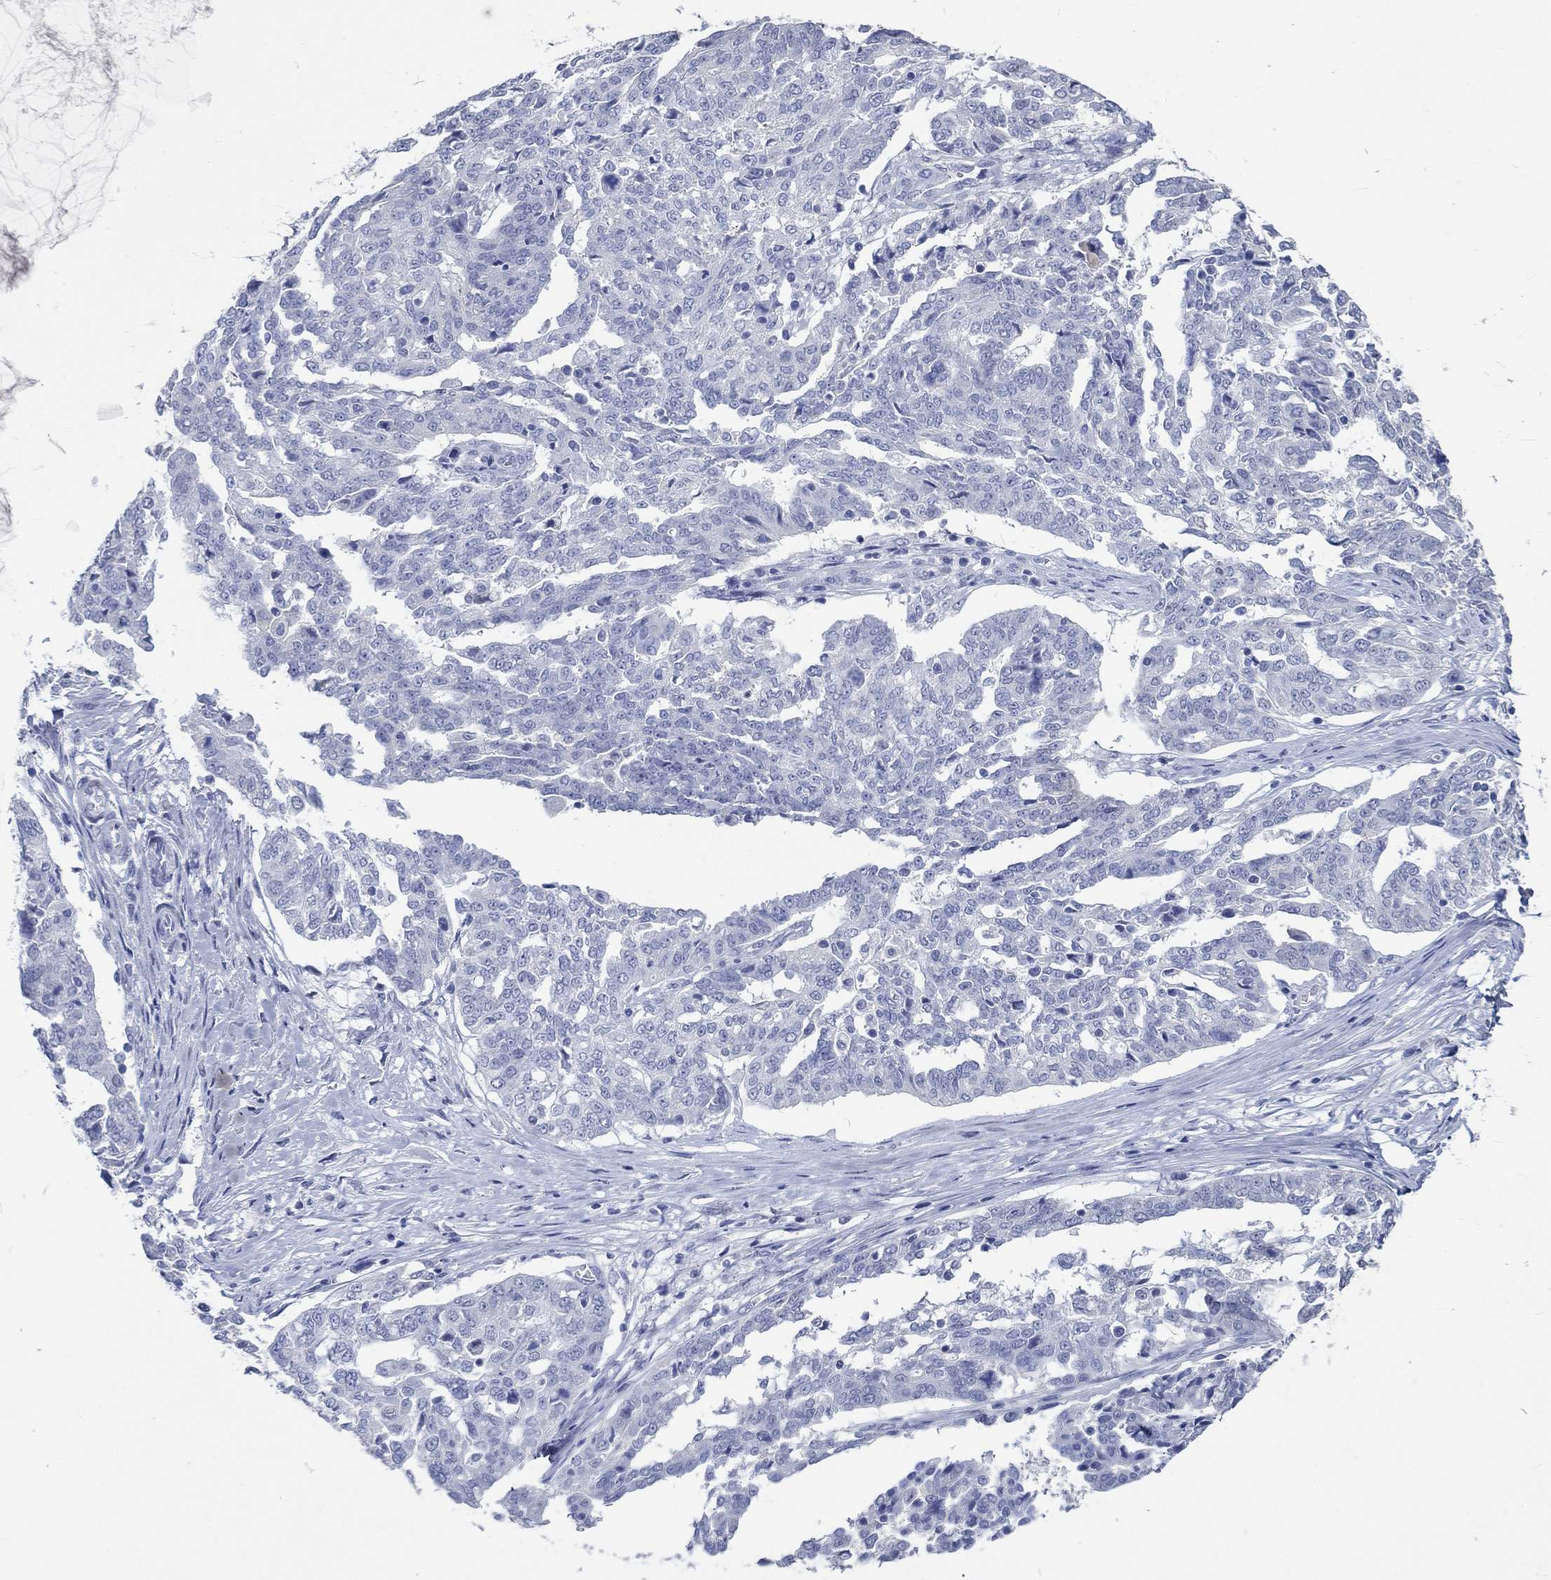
{"staining": {"intensity": "negative", "quantity": "none", "location": "none"}, "tissue": "ovarian cancer", "cell_type": "Tumor cells", "image_type": "cancer", "snomed": [{"axis": "morphology", "description": "Cystadenocarcinoma, serous, NOS"}, {"axis": "topography", "description": "Ovary"}], "caption": "Ovarian serous cystadenocarcinoma was stained to show a protein in brown. There is no significant expression in tumor cells.", "gene": "C4orf47", "patient": {"sex": "female", "age": 67}}